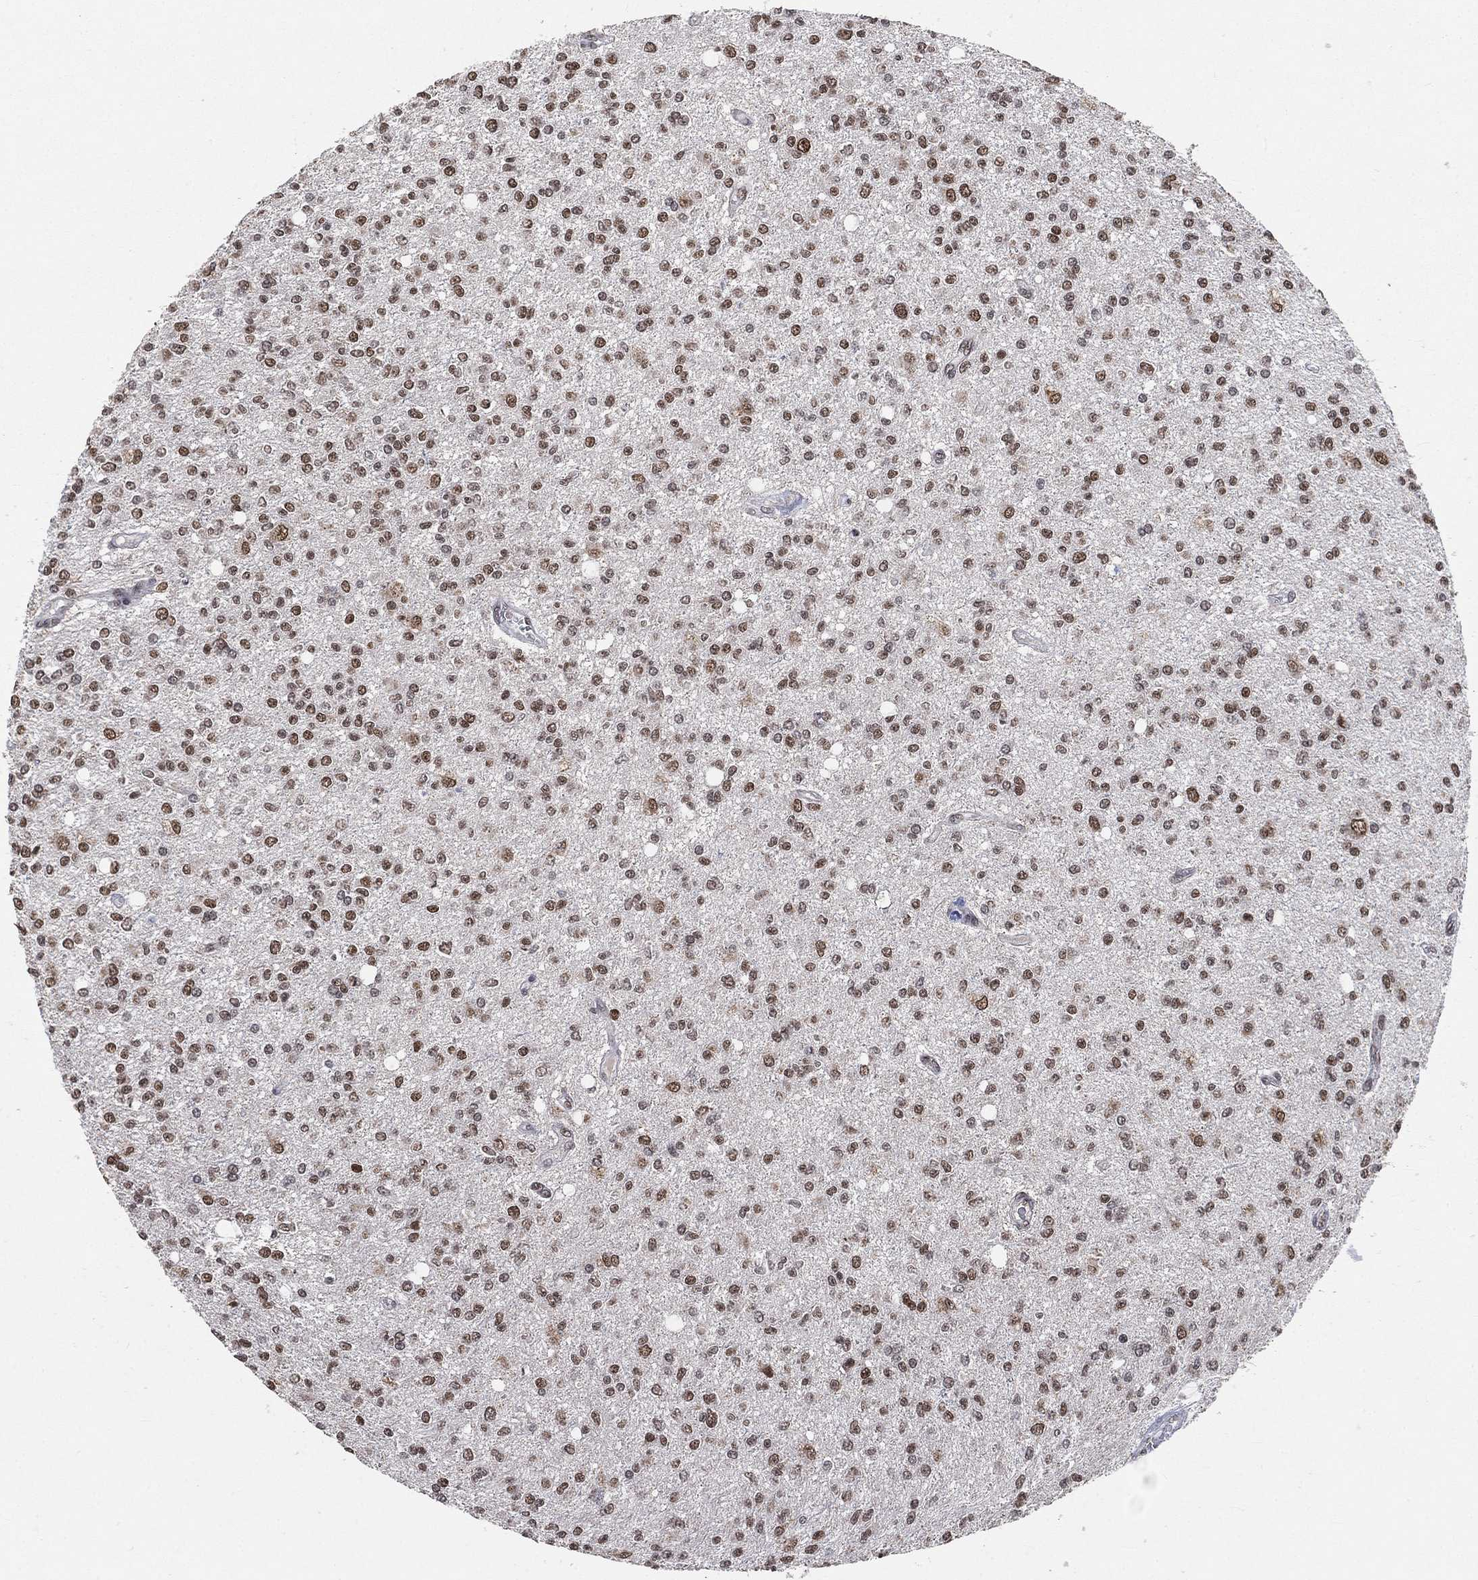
{"staining": {"intensity": "moderate", "quantity": ">75%", "location": "nuclear"}, "tissue": "glioma", "cell_type": "Tumor cells", "image_type": "cancer", "snomed": [{"axis": "morphology", "description": "Glioma, malignant, Low grade"}, {"axis": "topography", "description": "Brain"}], "caption": "A high-resolution image shows immunohistochemistry (IHC) staining of glioma, which displays moderate nuclear staining in approximately >75% of tumor cells. Ihc stains the protein of interest in brown and the nuclei are stained blue.", "gene": "YLPM1", "patient": {"sex": "male", "age": 67}}